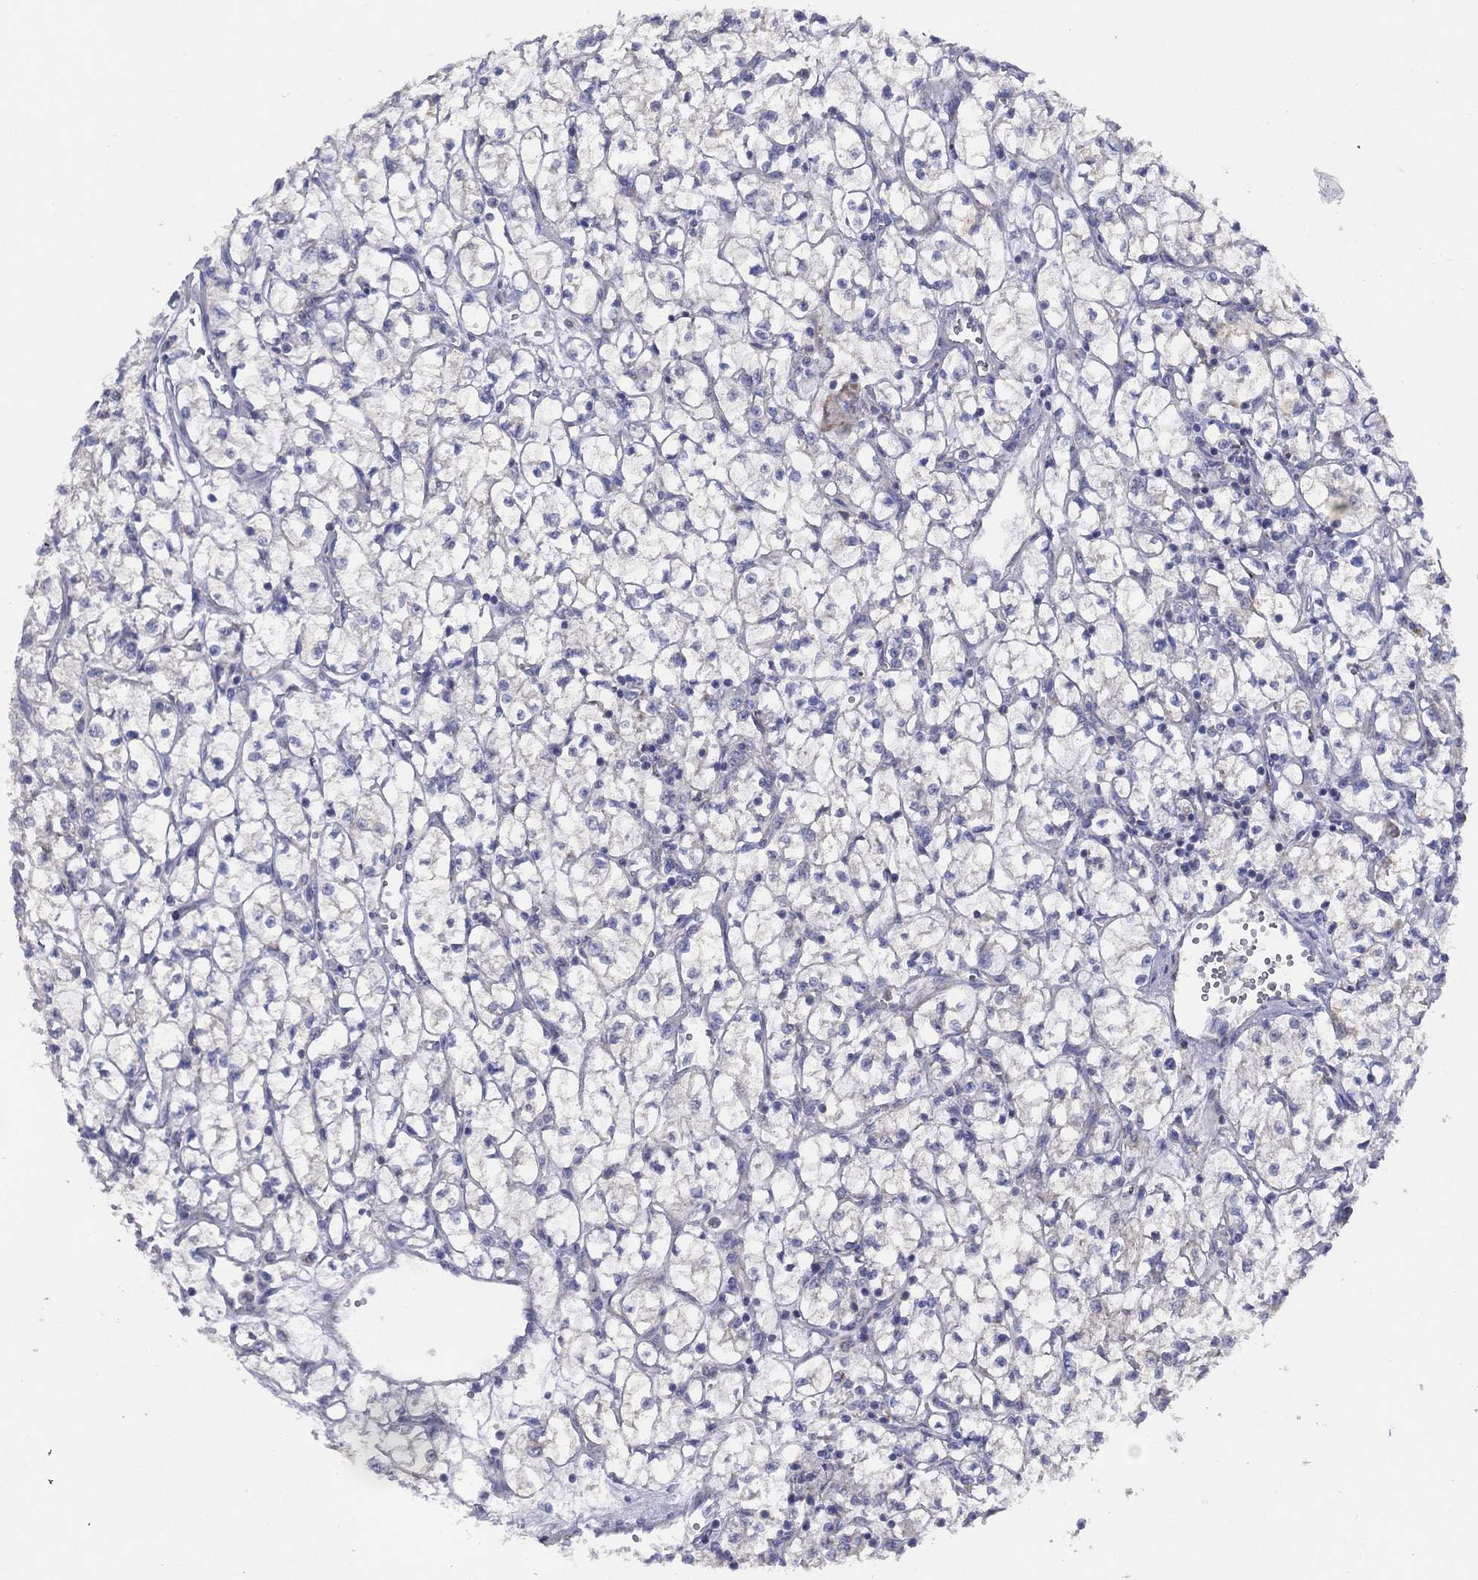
{"staining": {"intensity": "negative", "quantity": "none", "location": "none"}, "tissue": "renal cancer", "cell_type": "Tumor cells", "image_type": "cancer", "snomed": [{"axis": "morphology", "description": "Adenocarcinoma, NOS"}, {"axis": "topography", "description": "Kidney"}], "caption": "IHC micrograph of renal cancer (adenocarcinoma) stained for a protein (brown), which exhibits no staining in tumor cells.", "gene": "ZNF223", "patient": {"sex": "female", "age": 64}}